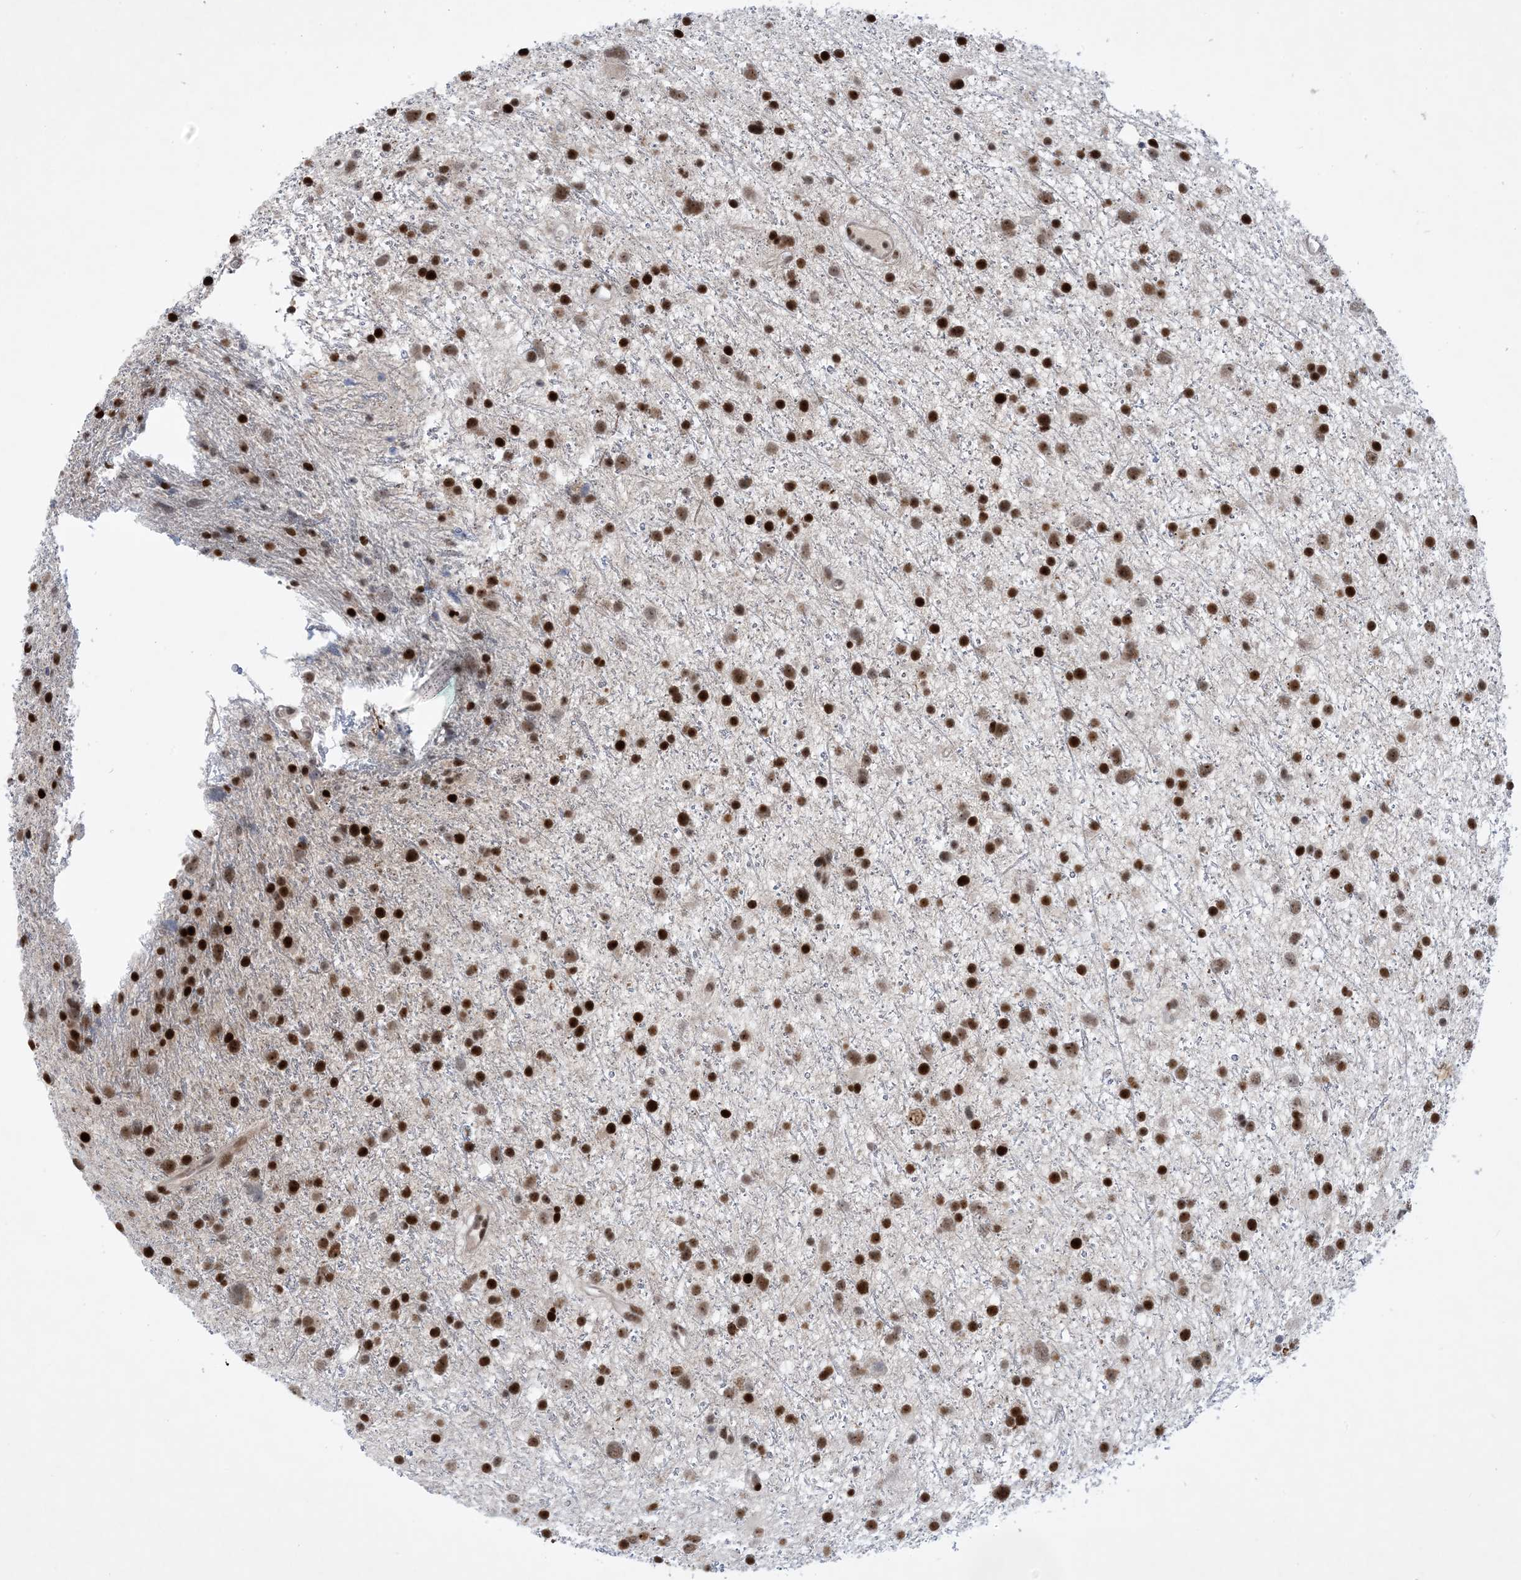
{"staining": {"intensity": "strong", "quantity": ">75%", "location": "nuclear"}, "tissue": "glioma", "cell_type": "Tumor cells", "image_type": "cancer", "snomed": [{"axis": "morphology", "description": "Glioma, malignant, Low grade"}, {"axis": "topography", "description": "Cerebral cortex"}], "caption": "Immunohistochemical staining of human malignant glioma (low-grade) exhibits high levels of strong nuclear protein staining in about >75% of tumor cells.", "gene": "TSPYL1", "patient": {"sex": "female", "age": 39}}